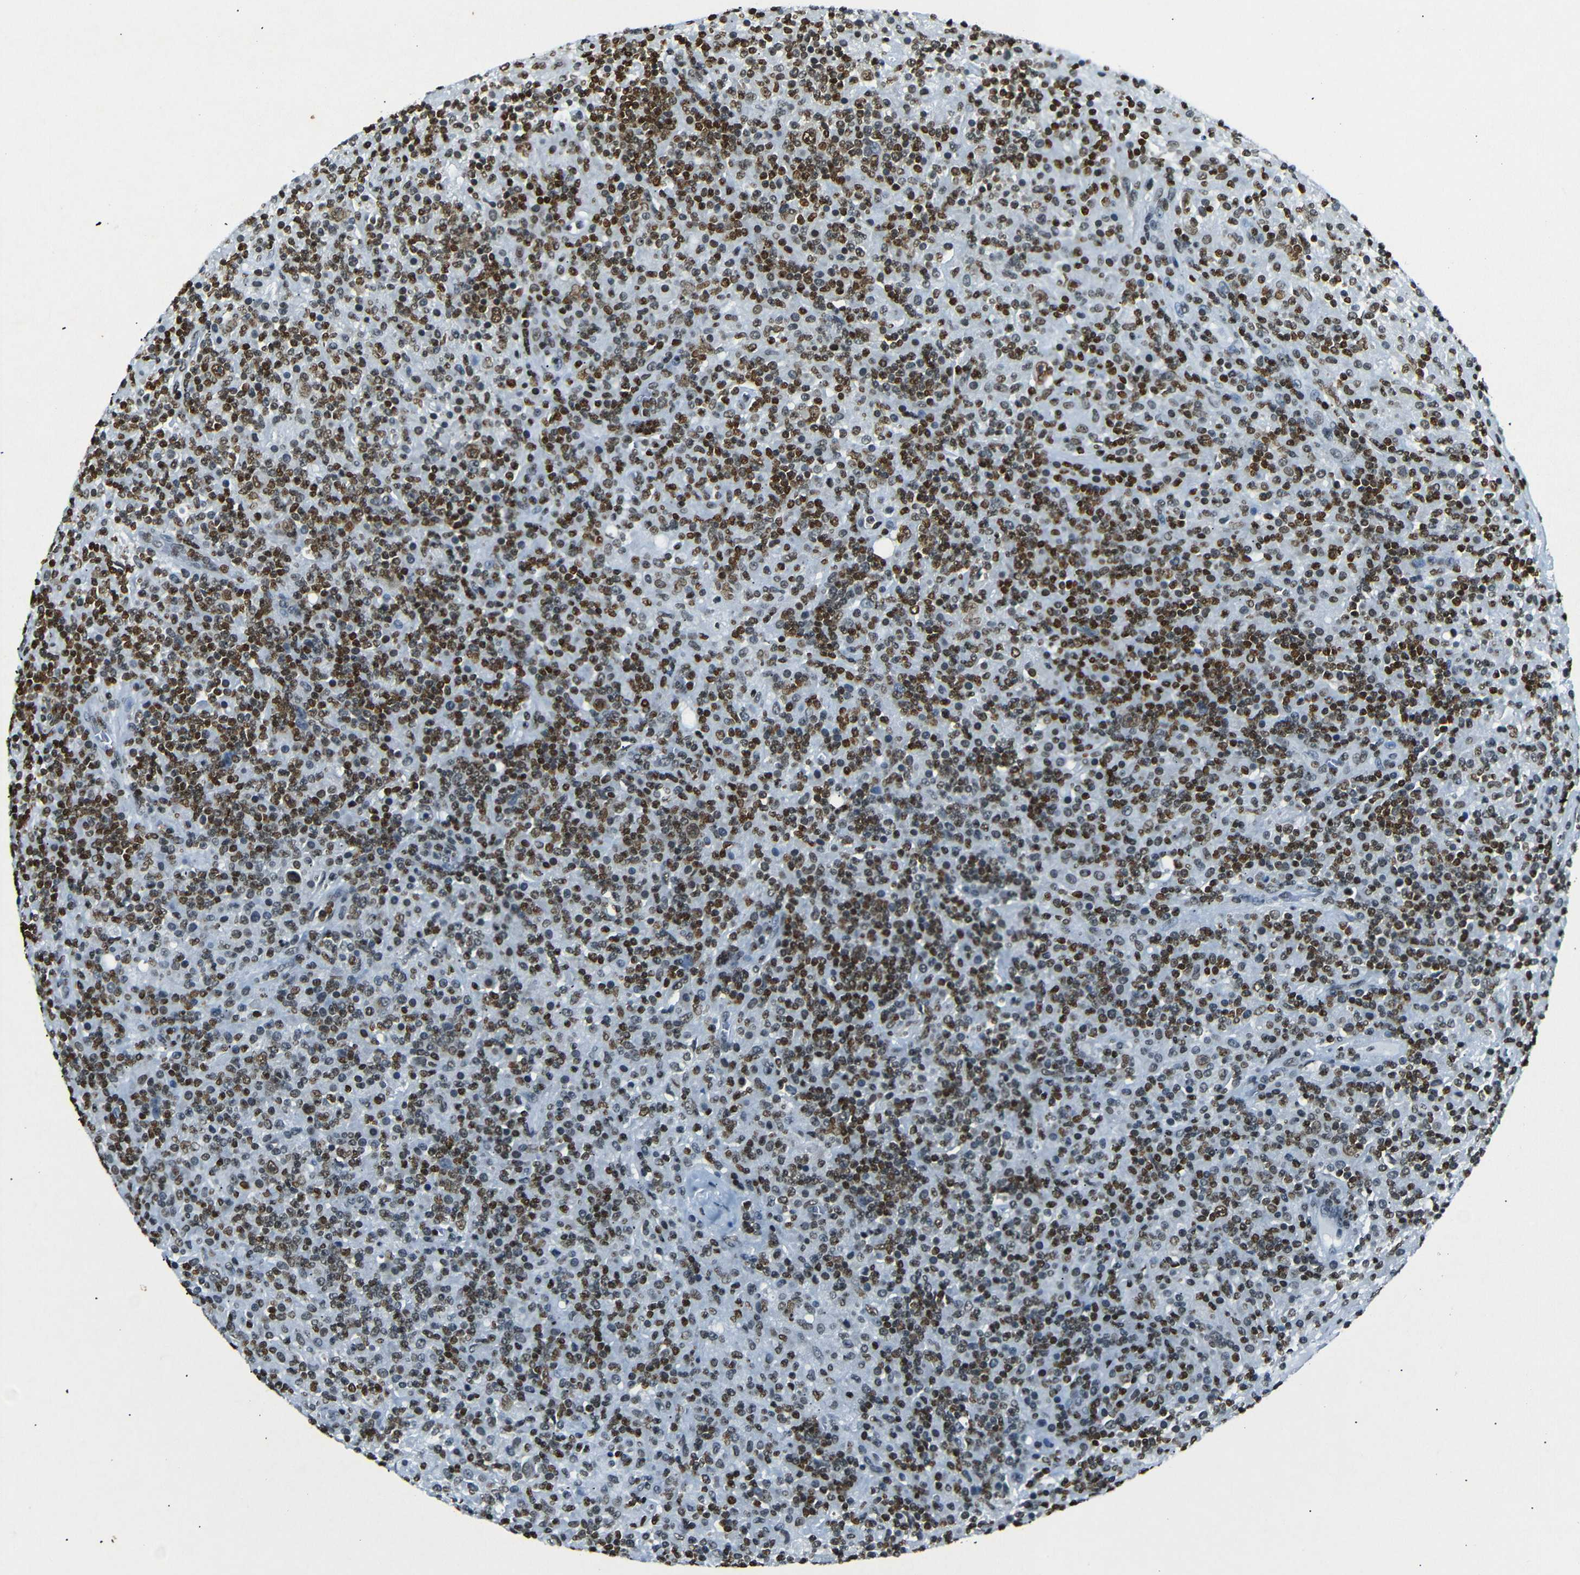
{"staining": {"intensity": "moderate", "quantity": ">75%", "location": "nuclear"}, "tissue": "lymphoma", "cell_type": "Tumor cells", "image_type": "cancer", "snomed": [{"axis": "morphology", "description": "Hodgkin's disease, NOS"}, {"axis": "topography", "description": "Lymph node"}], "caption": "Tumor cells show medium levels of moderate nuclear staining in approximately >75% of cells in human lymphoma.", "gene": "HMGN1", "patient": {"sex": "male", "age": 70}}